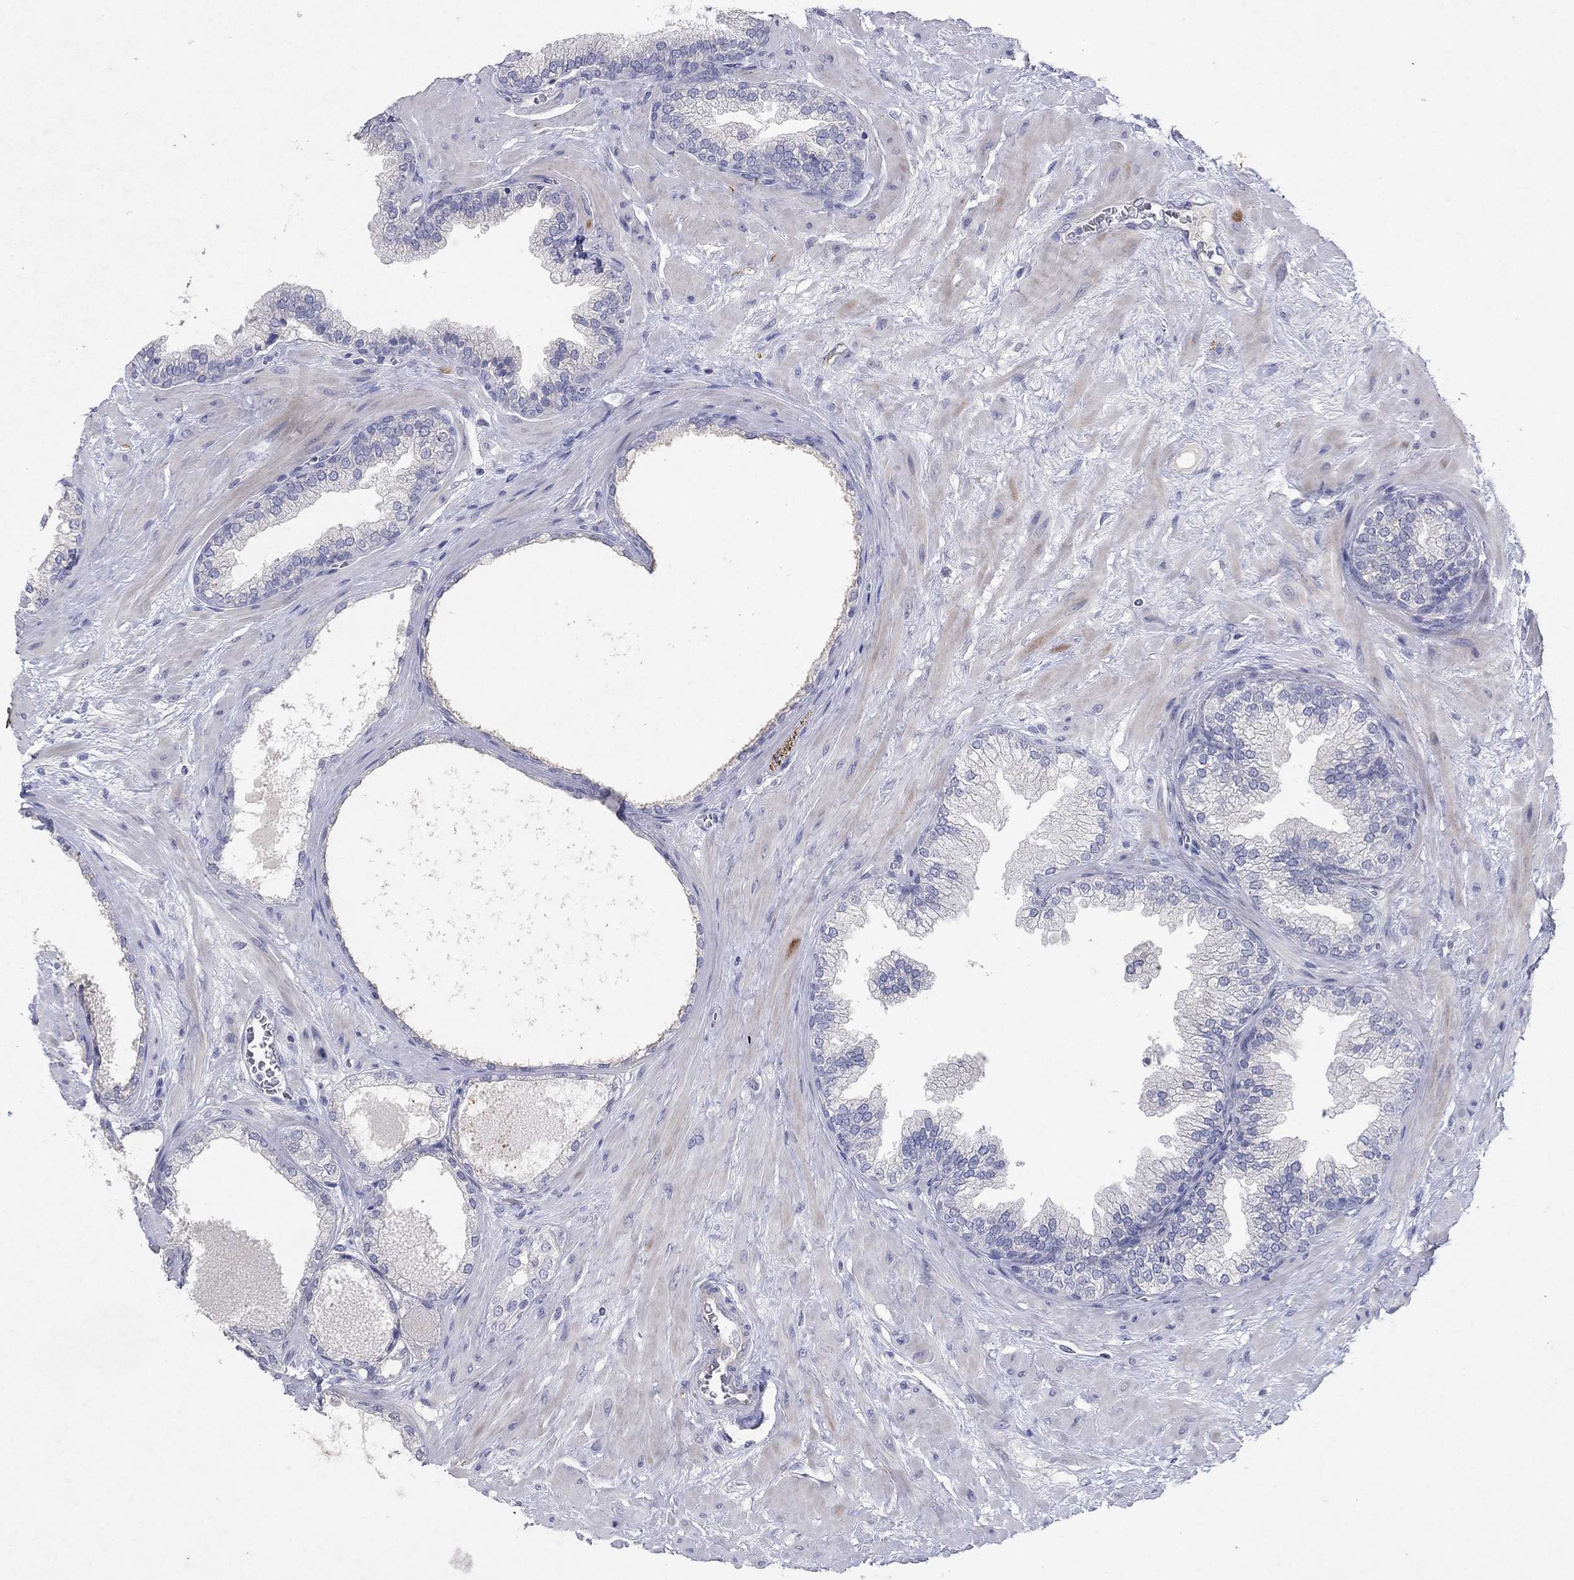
{"staining": {"intensity": "negative", "quantity": "none", "location": "none"}, "tissue": "prostate cancer", "cell_type": "Tumor cells", "image_type": "cancer", "snomed": [{"axis": "morphology", "description": "Adenocarcinoma, Low grade"}, {"axis": "topography", "description": "Prostate"}], "caption": "The immunohistochemistry histopathology image has no significant positivity in tumor cells of prostate adenocarcinoma (low-grade) tissue.", "gene": "KRT40", "patient": {"sex": "male", "age": 72}}